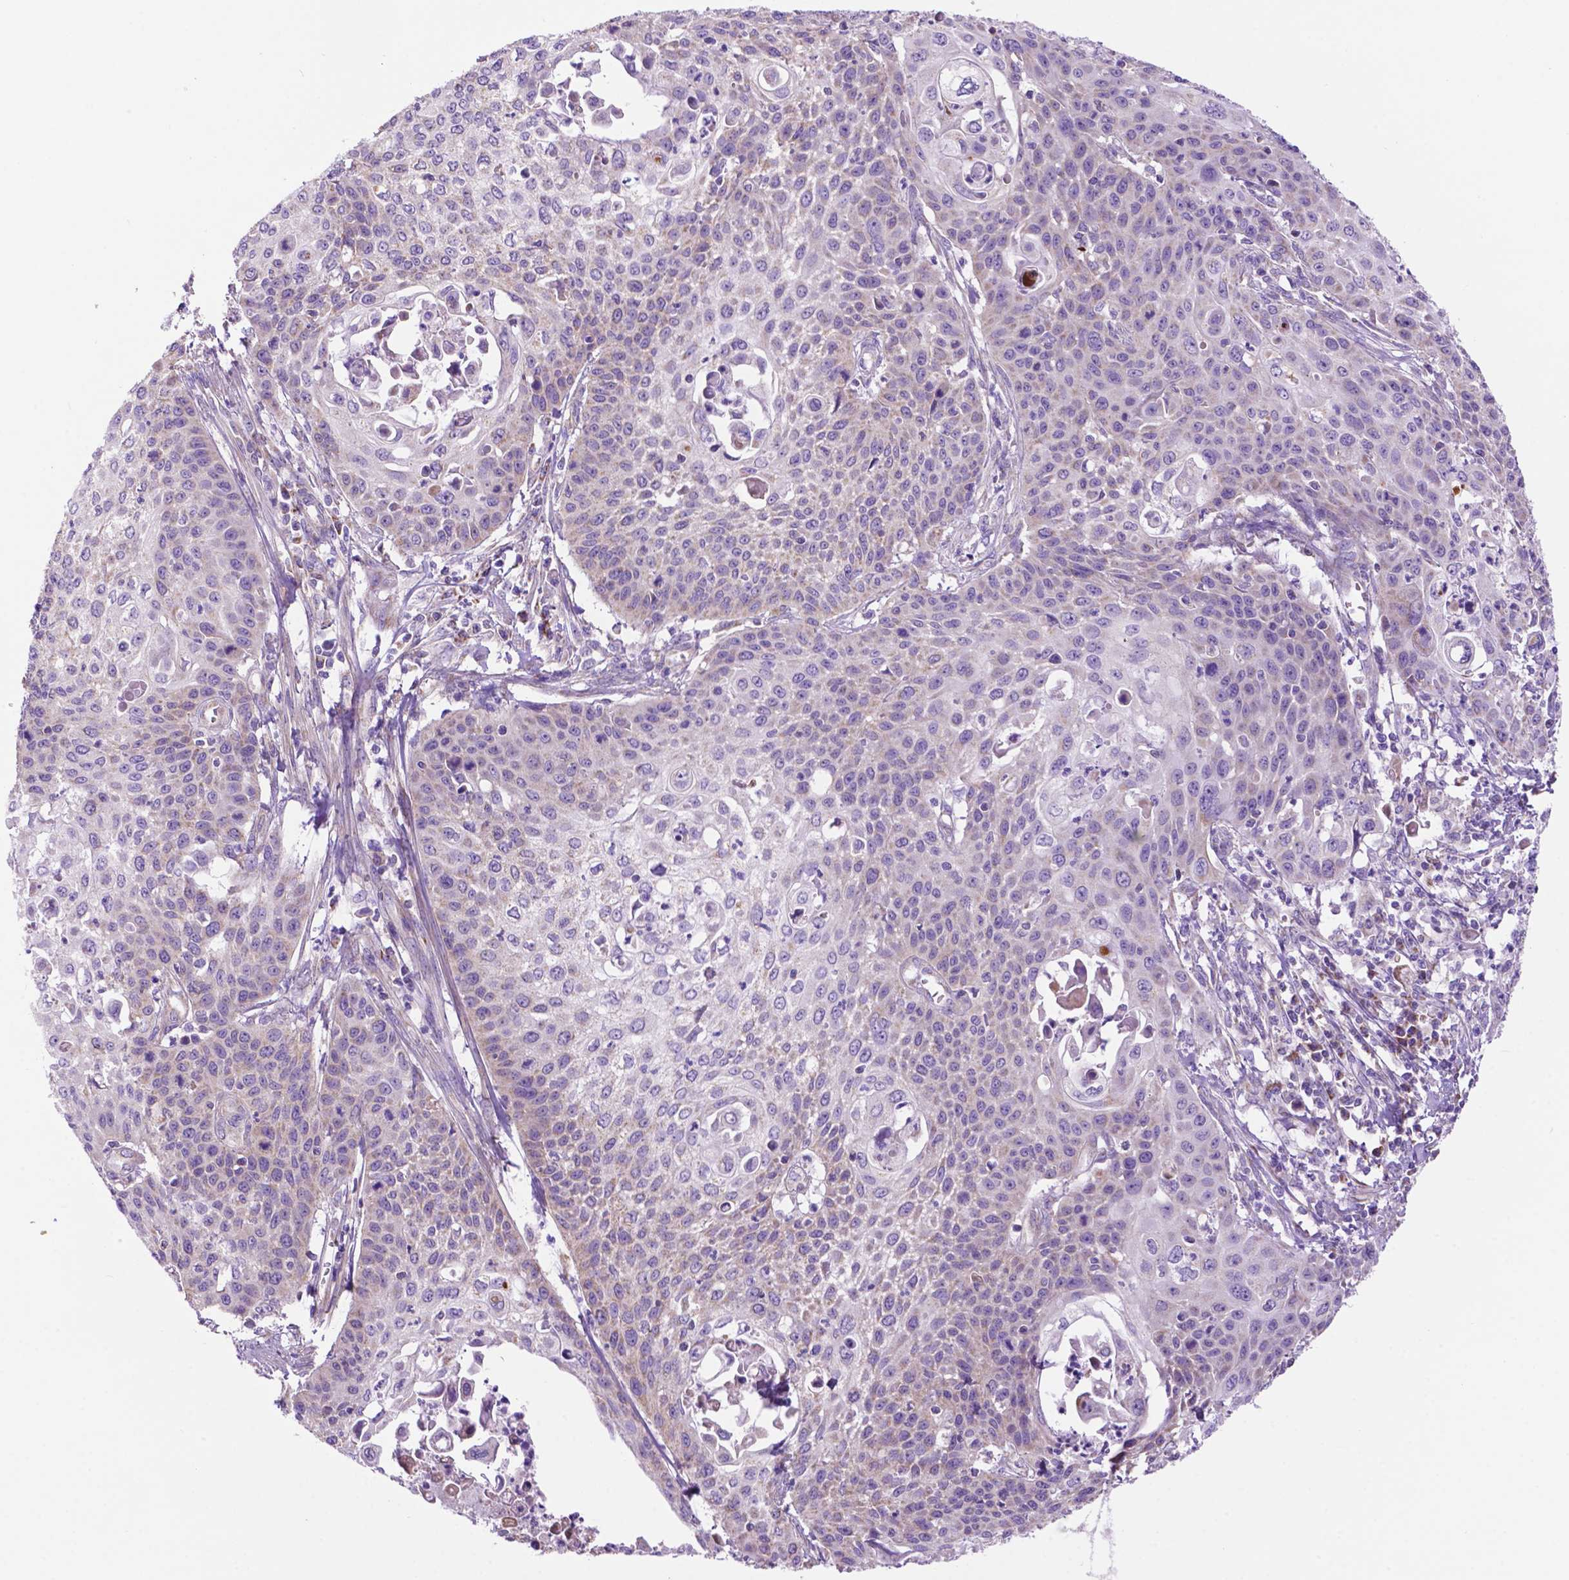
{"staining": {"intensity": "weak", "quantity": "<25%", "location": "cytoplasmic/membranous"}, "tissue": "cervical cancer", "cell_type": "Tumor cells", "image_type": "cancer", "snomed": [{"axis": "morphology", "description": "Squamous cell carcinoma, NOS"}, {"axis": "topography", "description": "Cervix"}], "caption": "Protein analysis of cervical cancer (squamous cell carcinoma) demonstrates no significant expression in tumor cells.", "gene": "PHYHIP", "patient": {"sex": "female", "age": 65}}